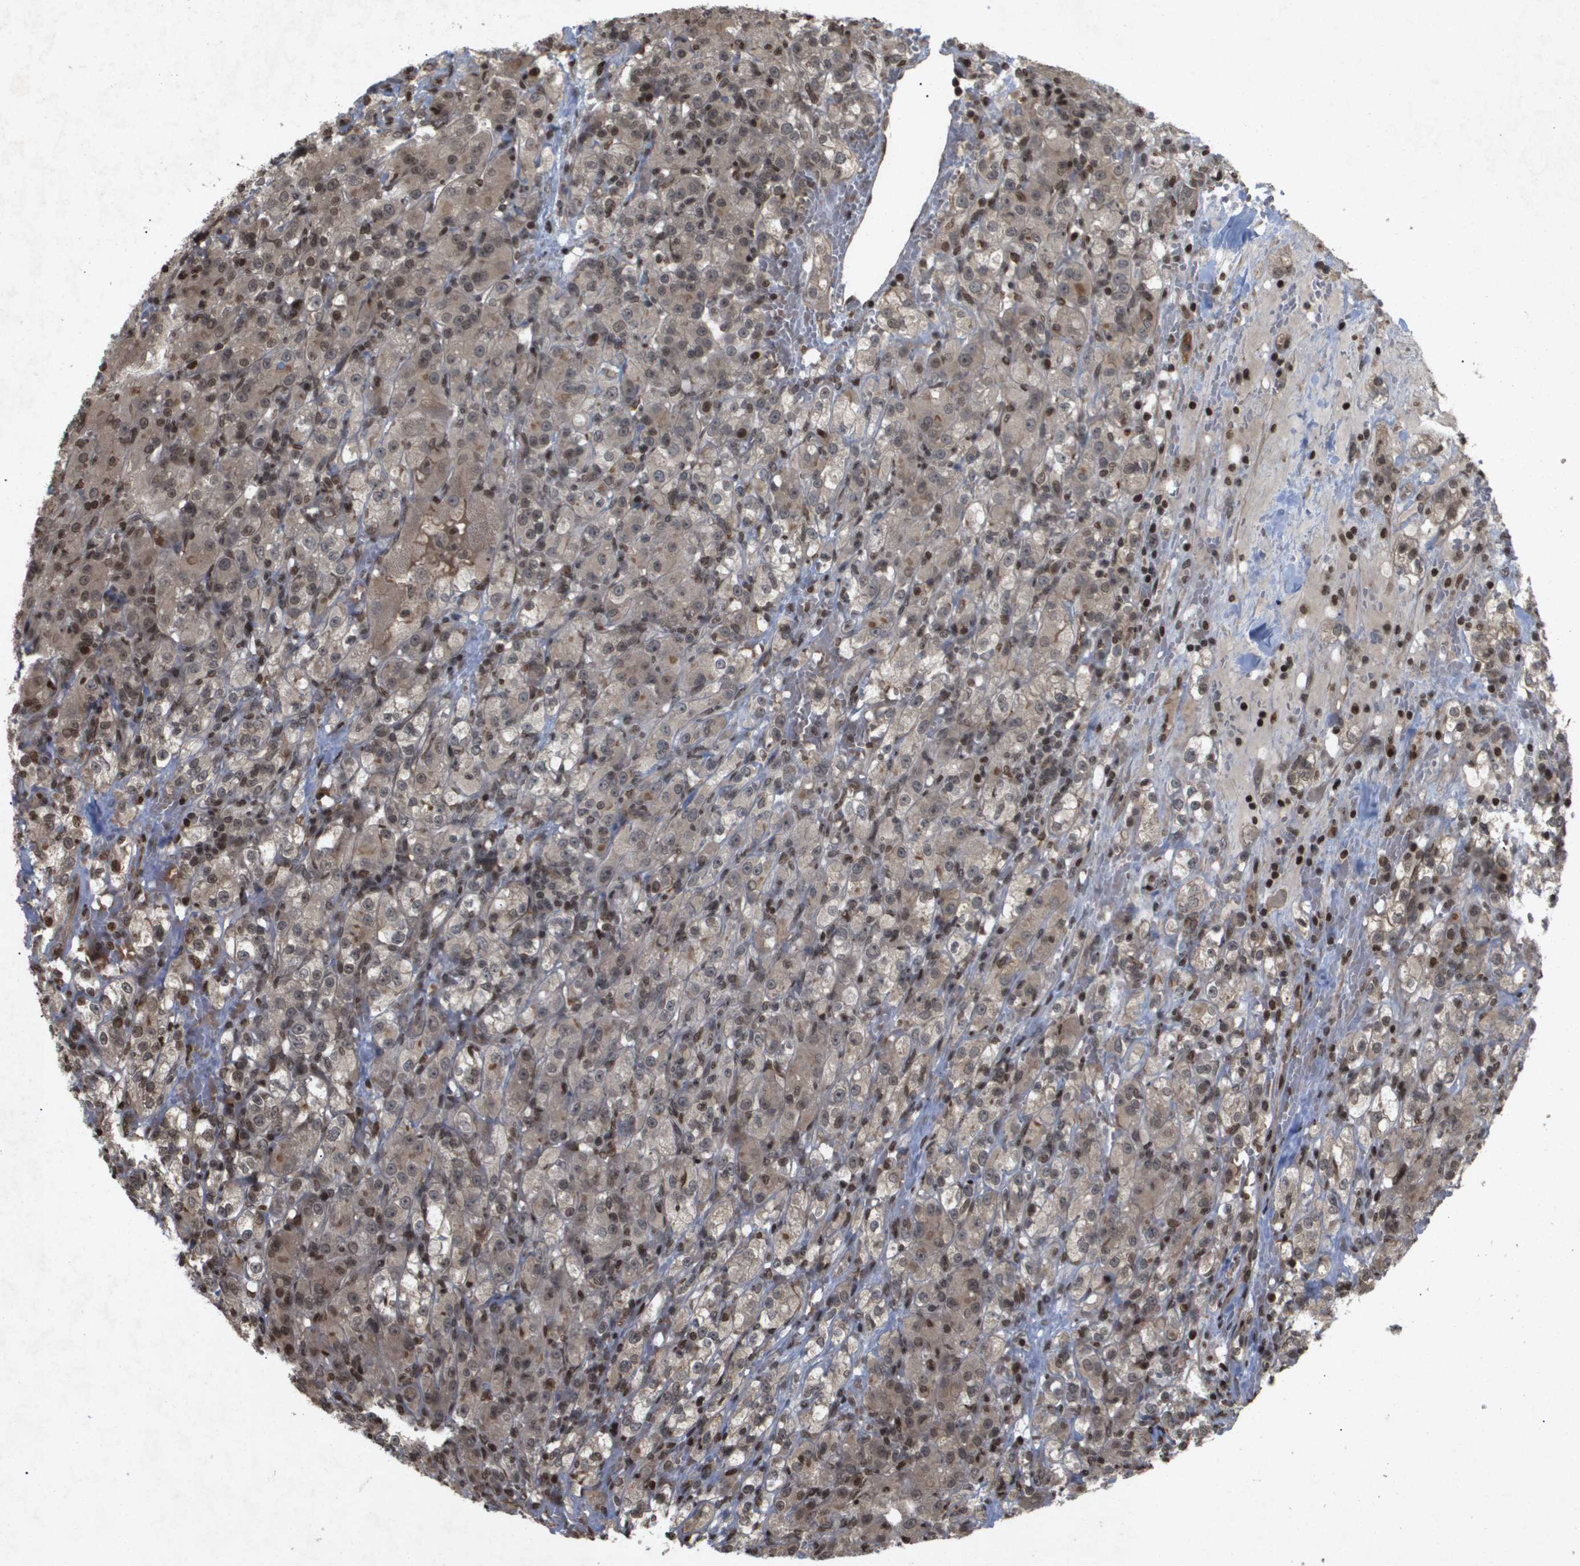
{"staining": {"intensity": "weak", "quantity": ">75%", "location": "cytoplasmic/membranous,nuclear"}, "tissue": "renal cancer", "cell_type": "Tumor cells", "image_type": "cancer", "snomed": [{"axis": "morphology", "description": "Normal tissue, NOS"}, {"axis": "morphology", "description": "Adenocarcinoma, NOS"}, {"axis": "topography", "description": "Kidney"}], "caption": "Approximately >75% of tumor cells in renal cancer (adenocarcinoma) display weak cytoplasmic/membranous and nuclear protein staining as visualized by brown immunohistochemical staining.", "gene": "HSPA6", "patient": {"sex": "male", "age": 61}}